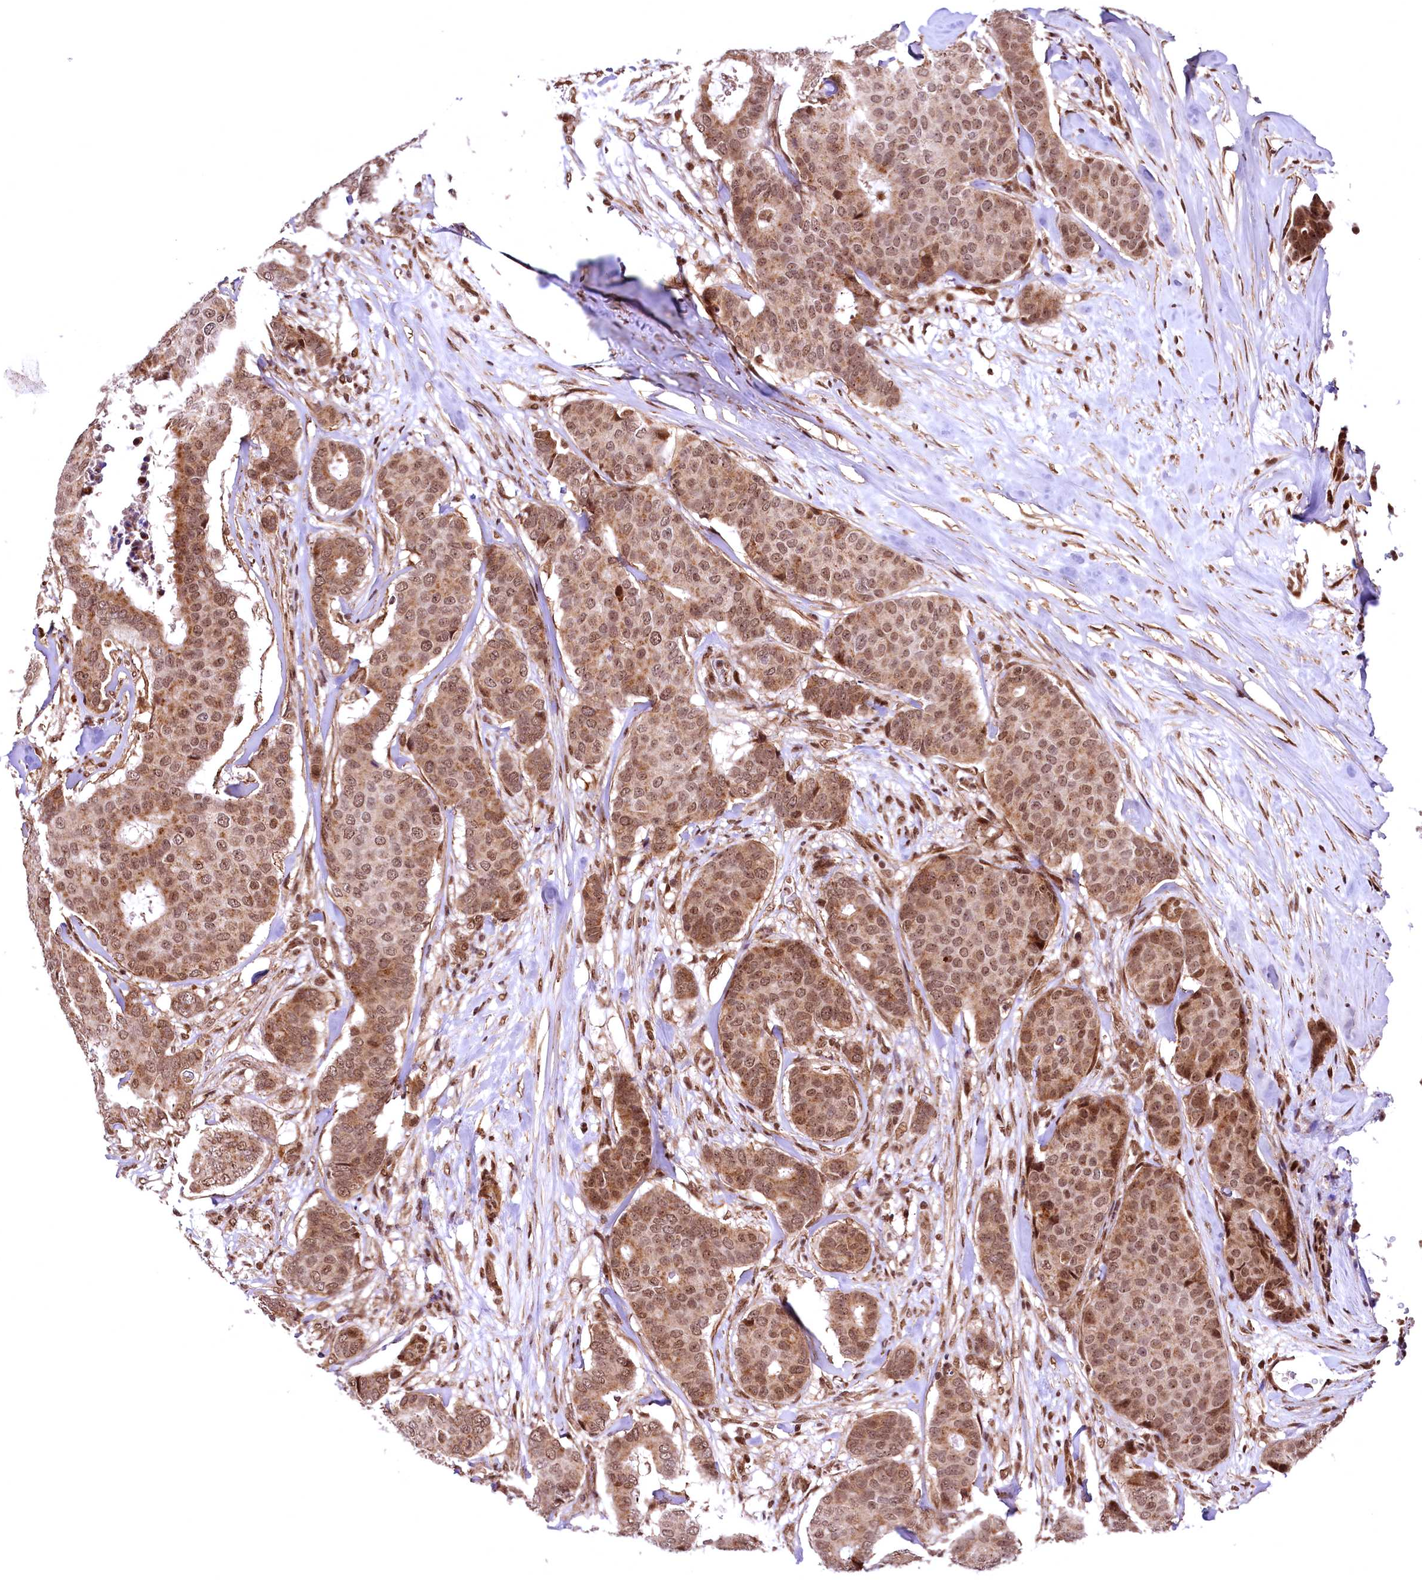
{"staining": {"intensity": "moderate", "quantity": ">75%", "location": "cytoplasmic/membranous,nuclear"}, "tissue": "breast cancer", "cell_type": "Tumor cells", "image_type": "cancer", "snomed": [{"axis": "morphology", "description": "Duct carcinoma"}, {"axis": "topography", "description": "Breast"}], "caption": "Invasive ductal carcinoma (breast) stained with DAB immunohistochemistry reveals medium levels of moderate cytoplasmic/membranous and nuclear expression in approximately >75% of tumor cells. Nuclei are stained in blue.", "gene": "PDS5B", "patient": {"sex": "female", "age": 75}}